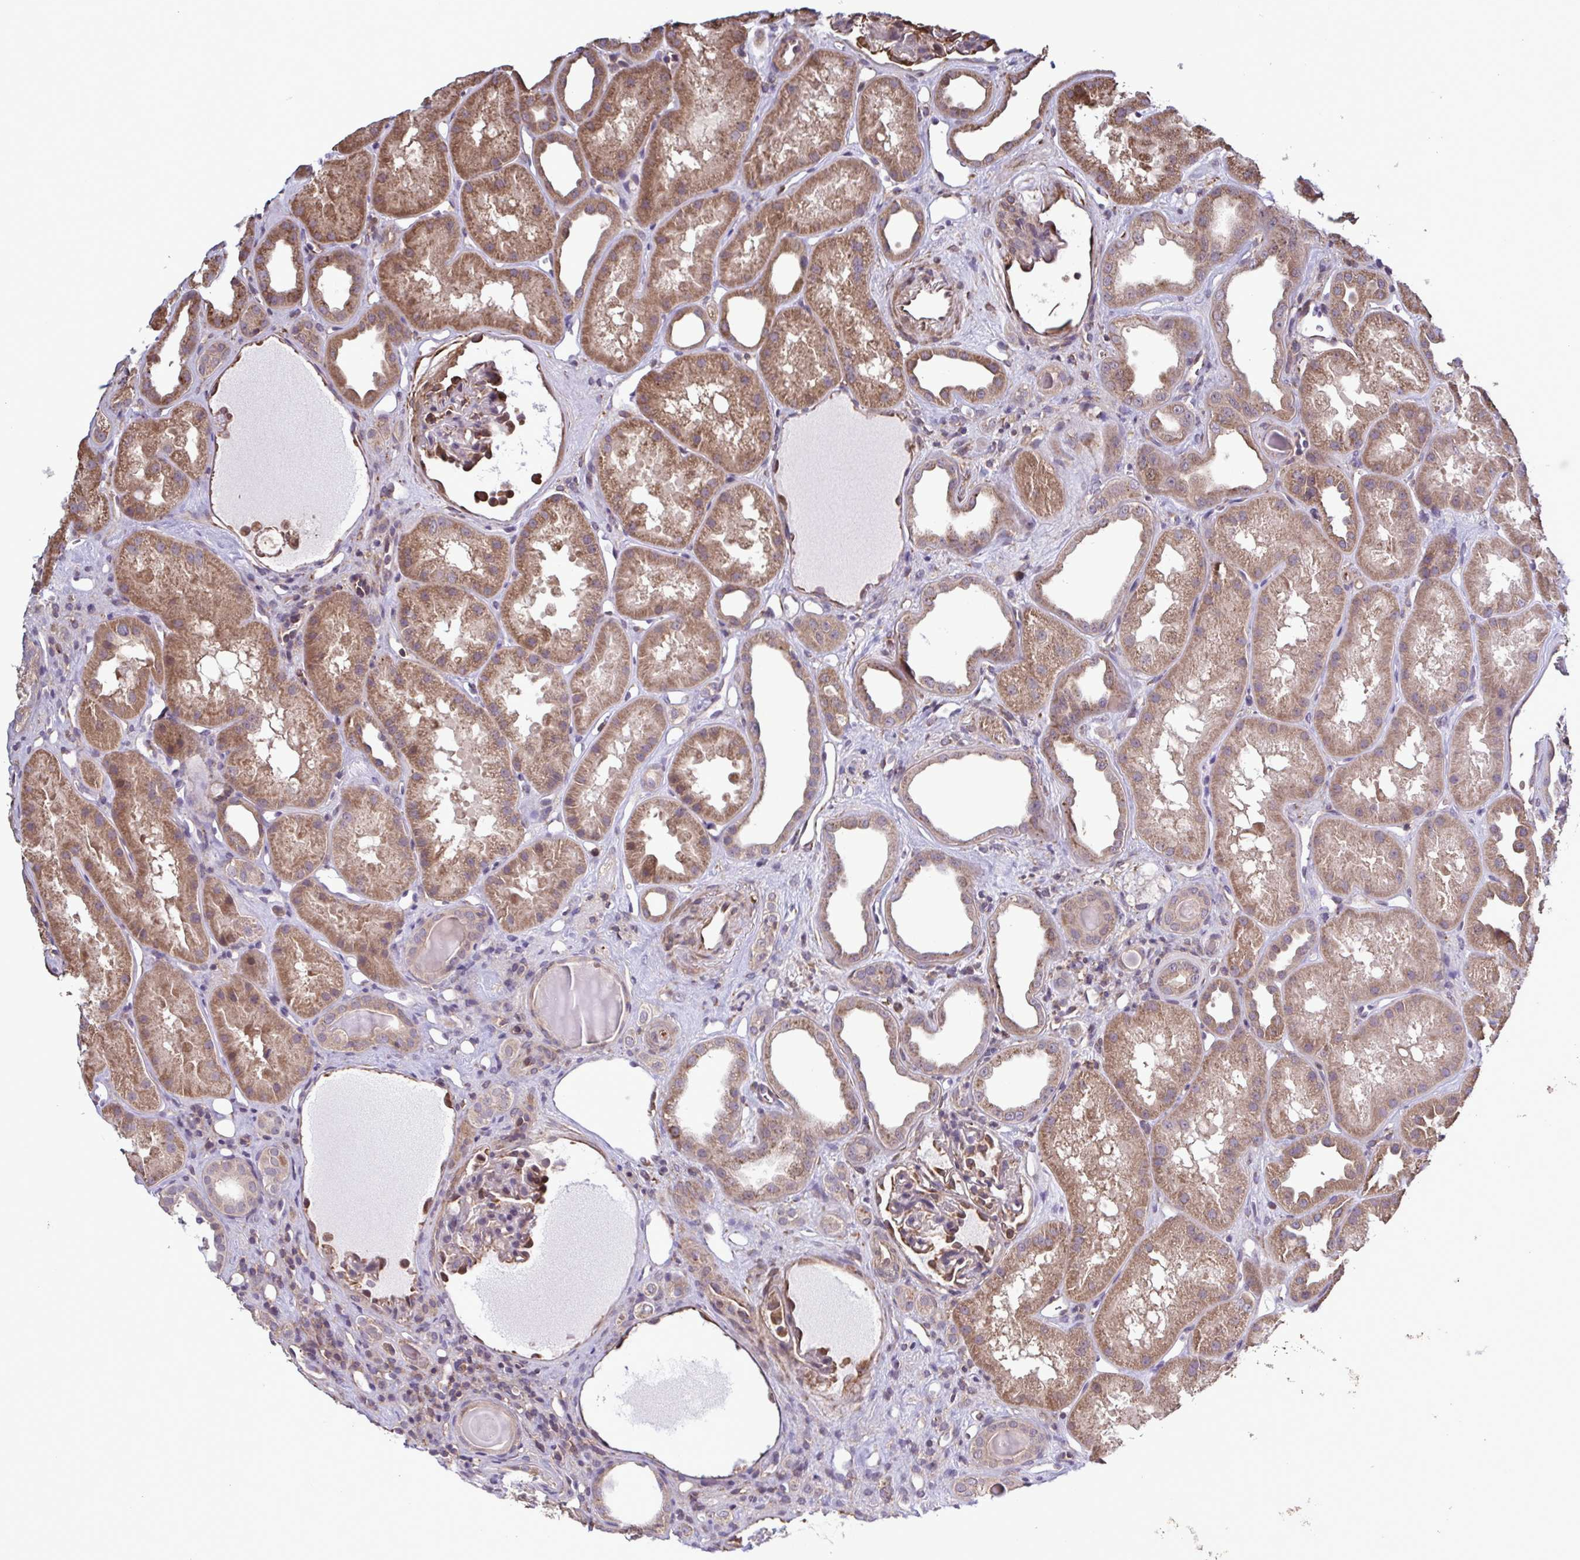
{"staining": {"intensity": "weak", "quantity": "25%-75%", "location": "cytoplasmic/membranous"}, "tissue": "kidney", "cell_type": "Cells in glomeruli", "image_type": "normal", "snomed": [{"axis": "morphology", "description": "Normal tissue, NOS"}, {"axis": "topography", "description": "Kidney"}], "caption": "IHC histopathology image of unremarkable kidney: human kidney stained using immunohistochemistry displays low levels of weak protein expression localized specifically in the cytoplasmic/membranous of cells in glomeruli, appearing as a cytoplasmic/membranous brown color.", "gene": "ZNF200", "patient": {"sex": "male", "age": 61}}